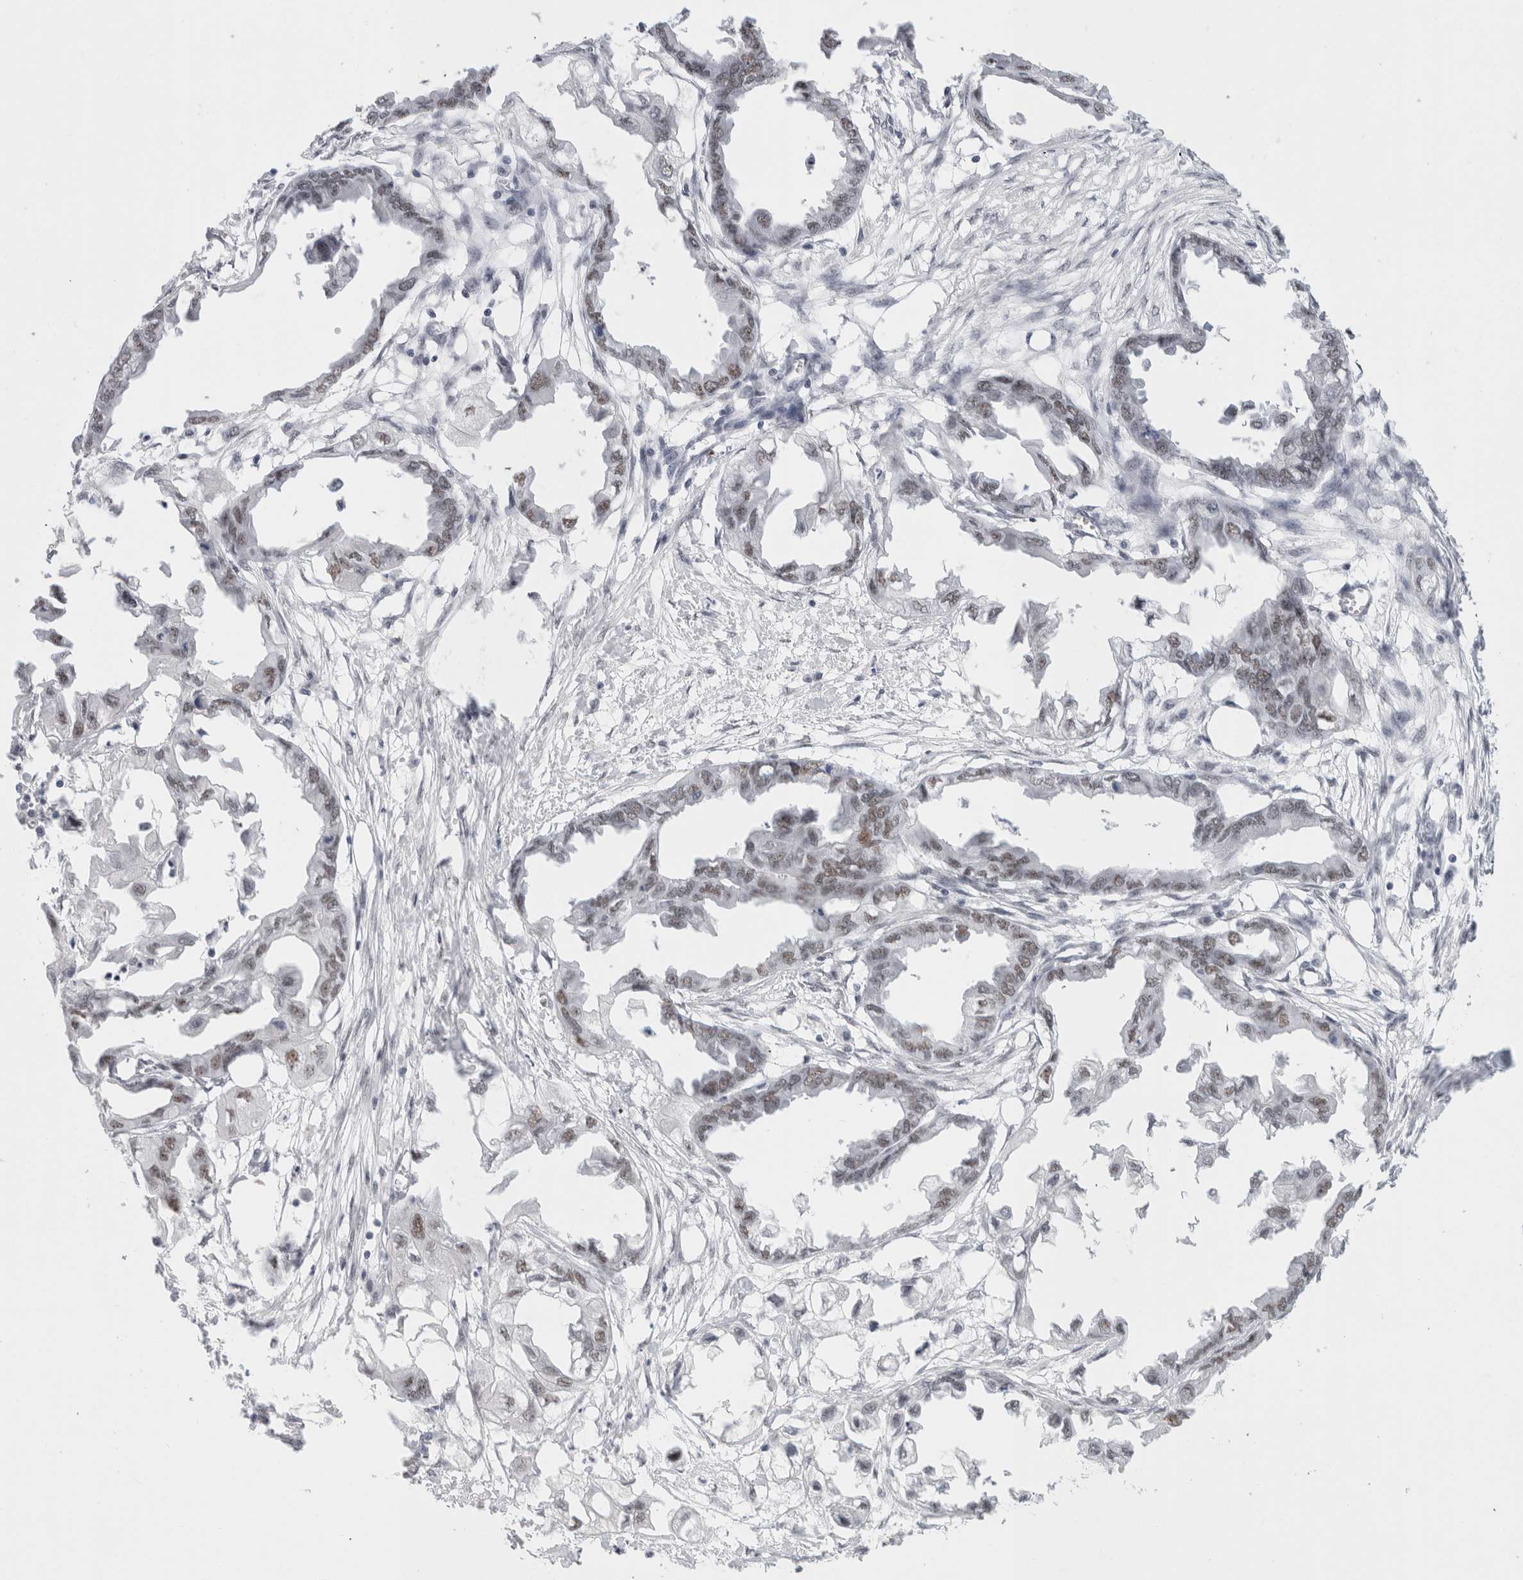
{"staining": {"intensity": "moderate", "quantity": ">75%", "location": "nuclear"}, "tissue": "endometrial cancer", "cell_type": "Tumor cells", "image_type": "cancer", "snomed": [{"axis": "morphology", "description": "Adenocarcinoma, NOS"}, {"axis": "morphology", "description": "Adenocarcinoma, metastatic, NOS"}, {"axis": "topography", "description": "Adipose tissue"}, {"axis": "topography", "description": "Endometrium"}], "caption": "There is medium levels of moderate nuclear expression in tumor cells of endometrial cancer (metastatic adenocarcinoma), as demonstrated by immunohistochemical staining (brown color).", "gene": "COPS7A", "patient": {"sex": "female", "age": 67}}